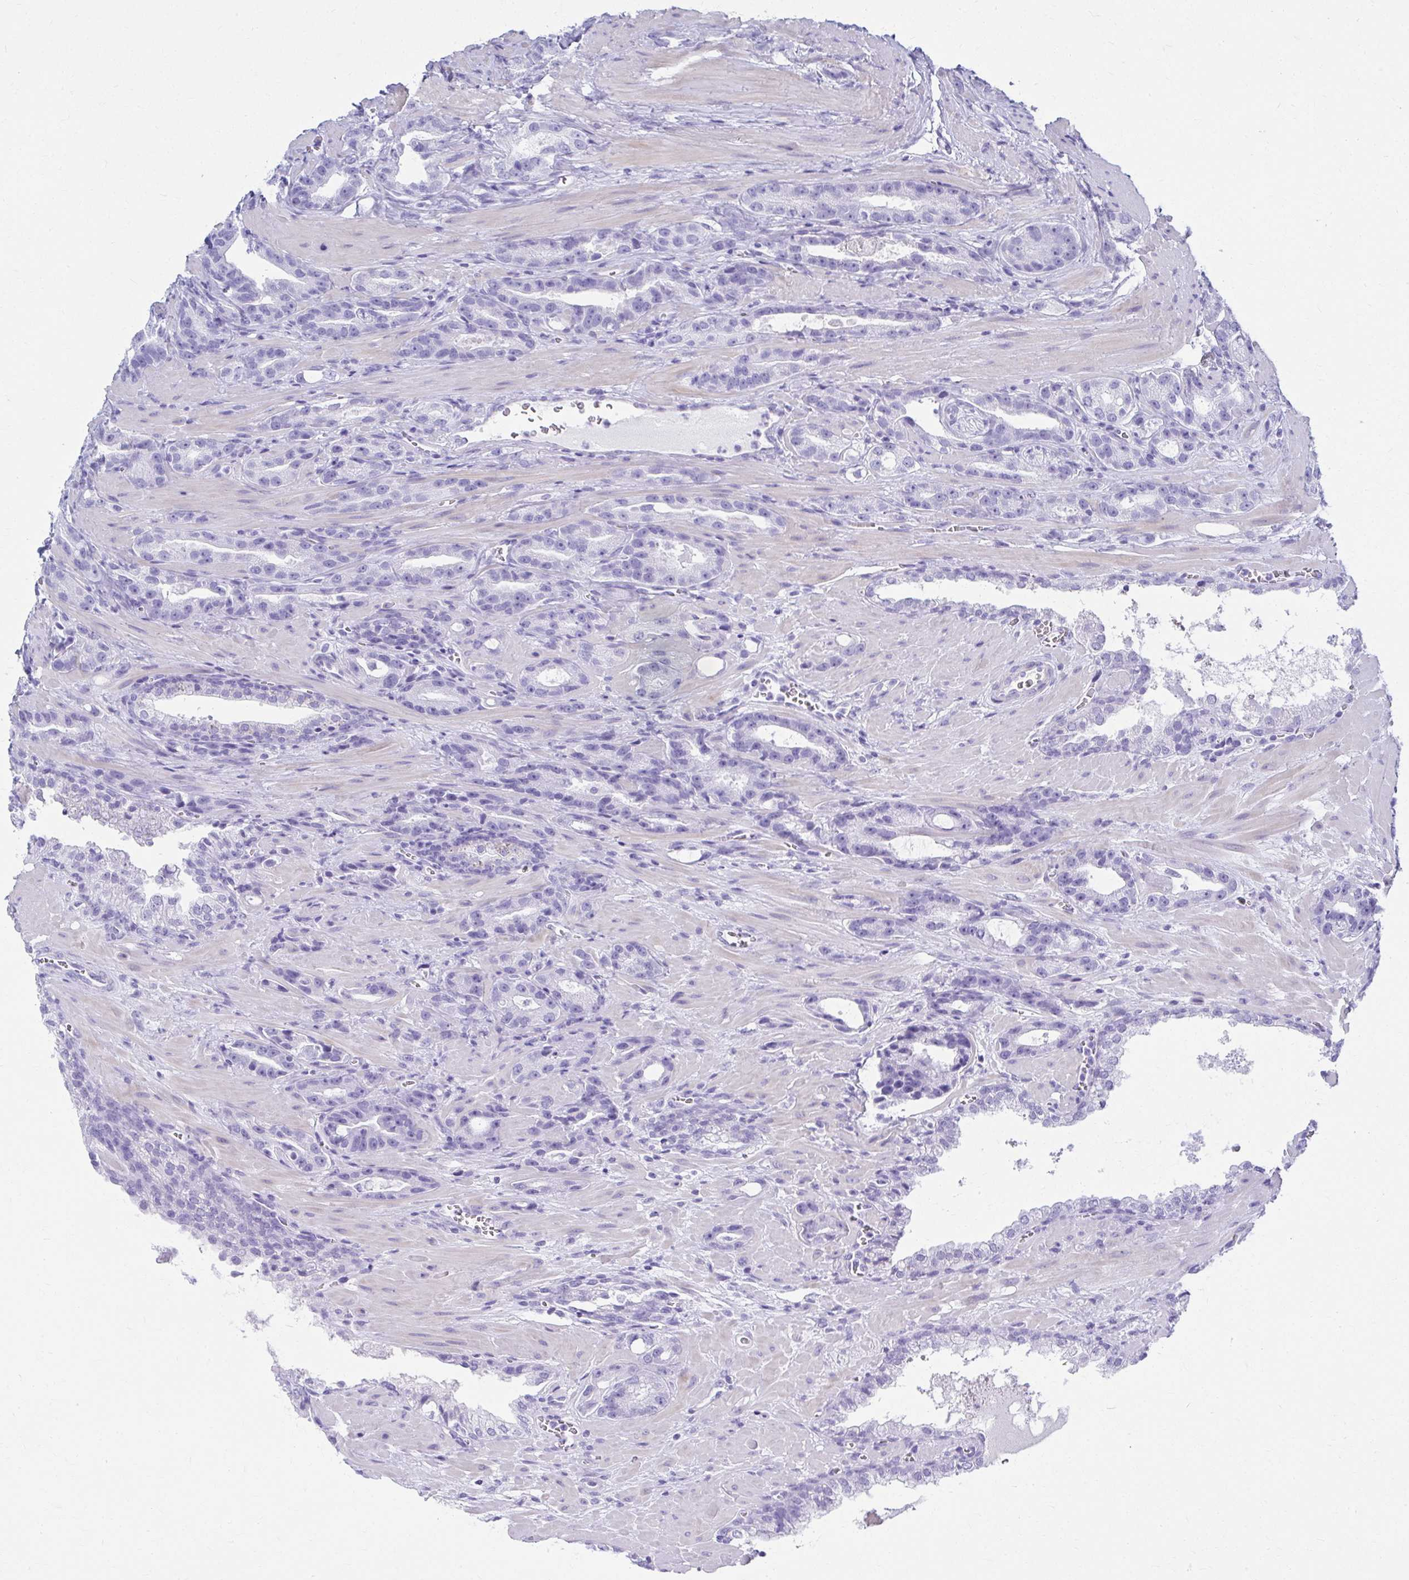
{"staining": {"intensity": "negative", "quantity": "none", "location": "none"}, "tissue": "prostate cancer", "cell_type": "Tumor cells", "image_type": "cancer", "snomed": [{"axis": "morphology", "description": "Adenocarcinoma, High grade"}, {"axis": "topography", "description": "Prostate"}], "caption": "This photomicrograph is of adenocarcinoma (high-grade) (prostate) stained with IHC to label a protein in brown with the nuclei are counter-stained blue. There is no expression in tumor cells.", "gene": "ATP4B", "patient": {"sex": "male", "age": 65}}